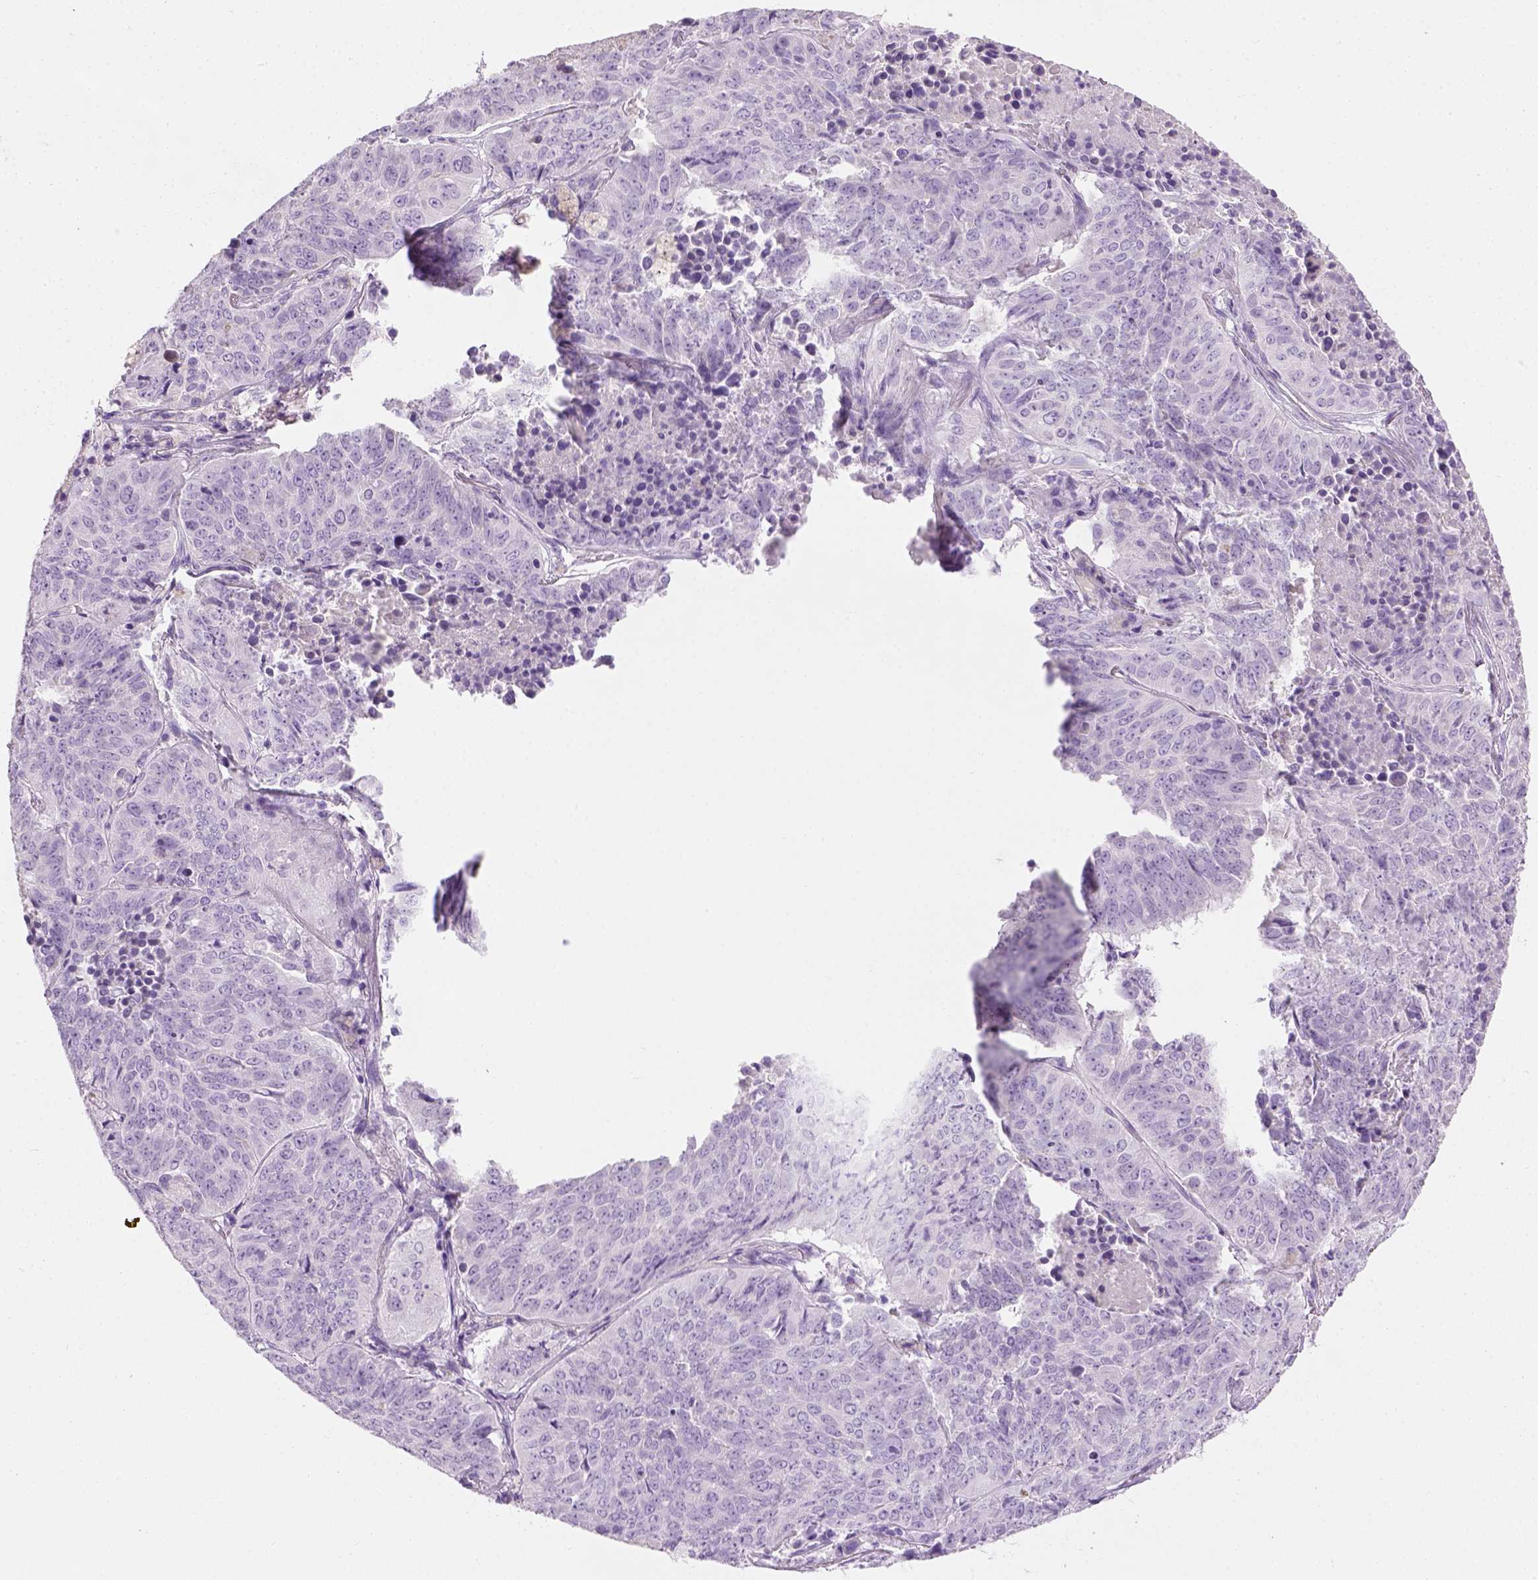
{"staining": {"intensity": "negative", "quantity": "none", "location": "none"}, "tissue": "lung cancer", "cell_type": "Tumor cells", "image_type": "cancer", "snomed": [{"axis": "morphology", "description": "Normal tissue, NOS"}, {"axis": "morphology", "description": "Squamous cell carcinoma, NOS"}, {"axis": "topography", "description": "Bronchus"}, {"axis": "topography", "description": "Lung"}], "caption": "A high-resolution histopathology image shows immunohistochemistry (IHC) staining of lung cancer, which reveals no significant positivity in tumor cells.", "gene": "CYP24A1", "patient": {"sex": "male", "age": 64}}